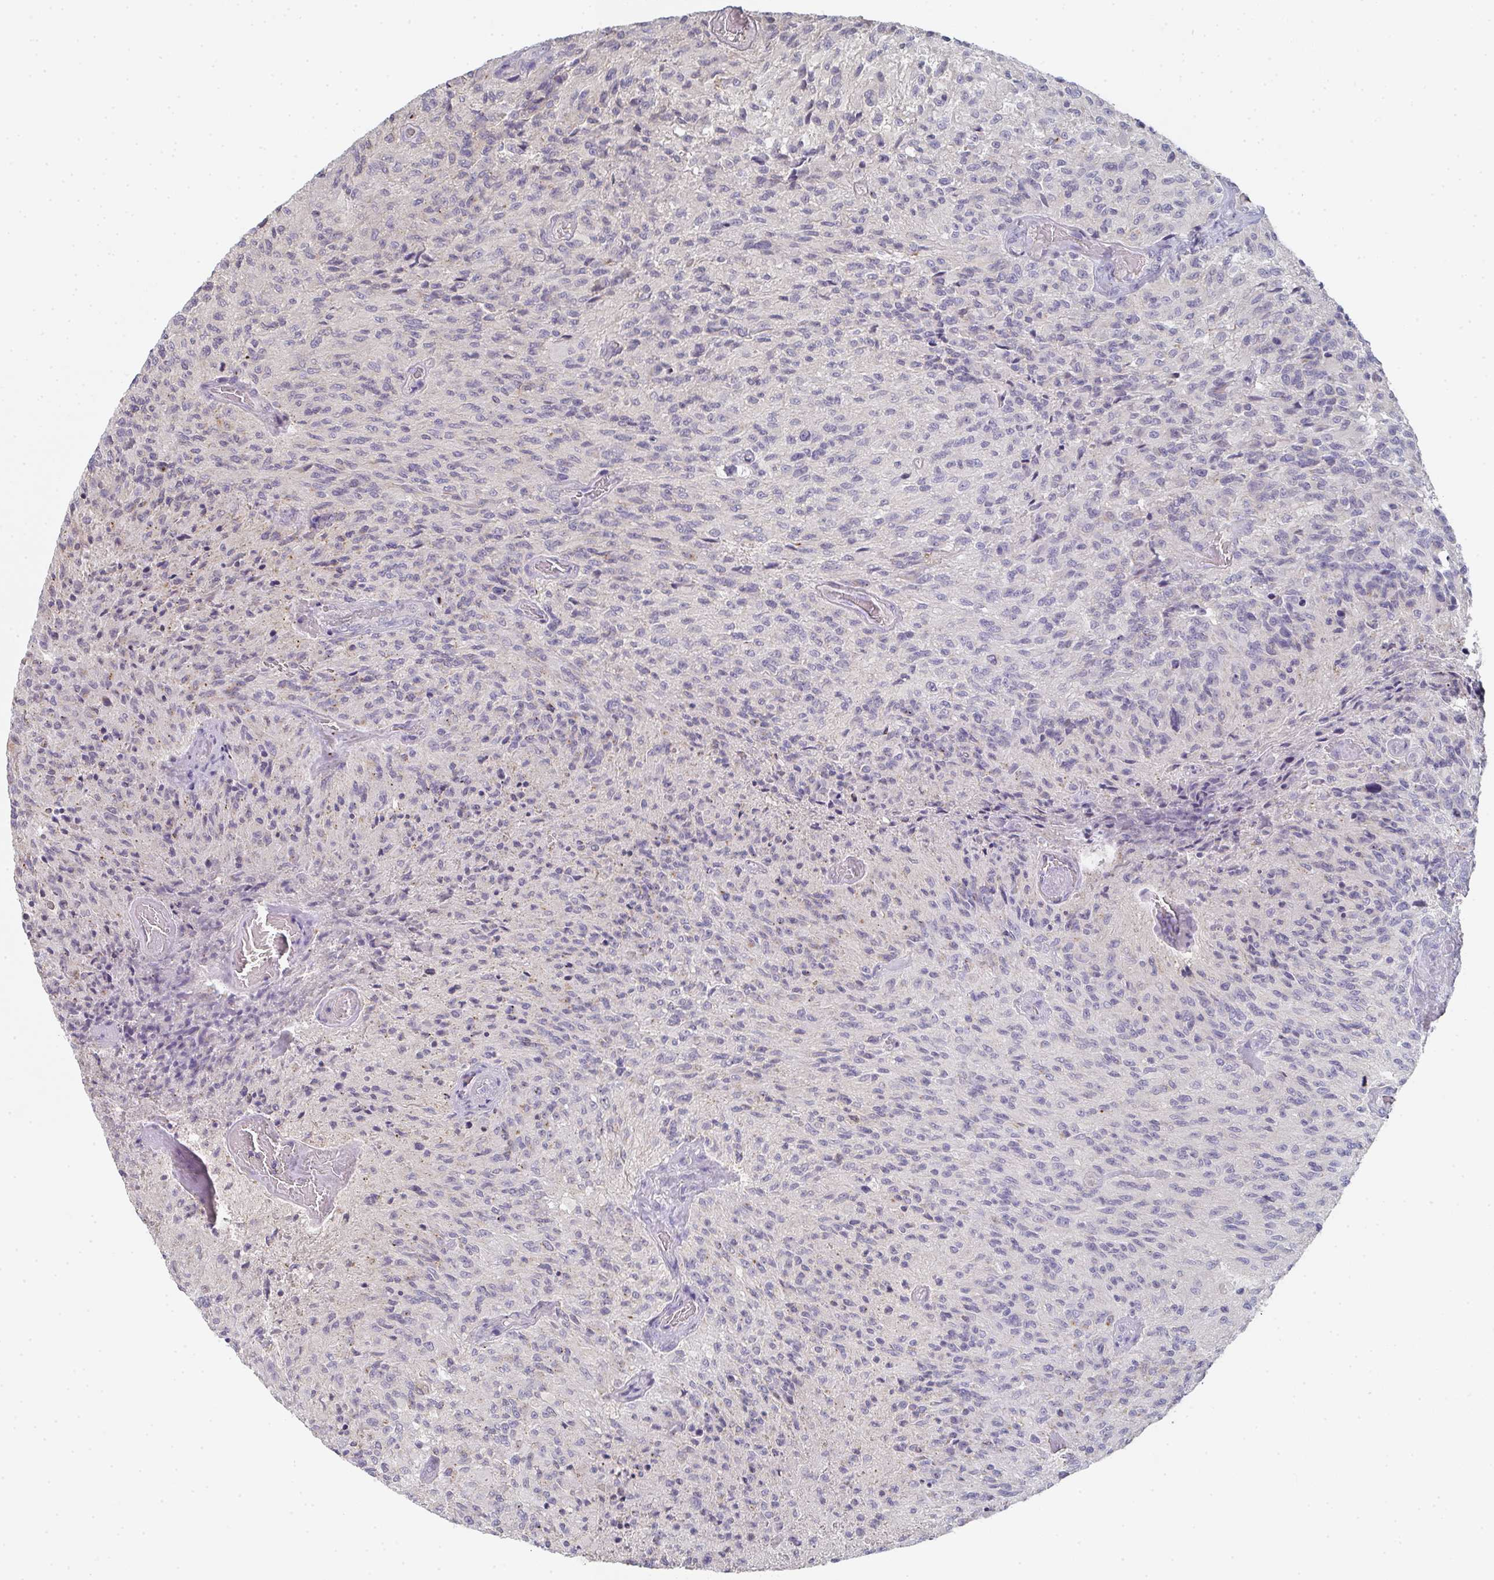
{"staining": {"intensity": "negative", "quantity": "none", "location": "none"}, "tissue": "glioma", "cell_type": "Tumor cells", "image_type": "cancer", "snomed": [{"axis": "morphology", "description": "Normal tissue, NOS"}, {"axis": "morphology", "description": "Glioma, malignant, High grade"}, {"axis": "topography", "description": "Cerebral cortex"}], "caption": "IHC histopathology image of human malignant glioma (high-grade) stained for a protein (brown), which demonstrates no positivity in tumor cells. (DAB (3,3'-diaminobenzidine) immunohistochemistry (IHC) with hematoxylin counter stain).", "gene": "CHMP5", "patient": {"sex": "male", "age": 56}}